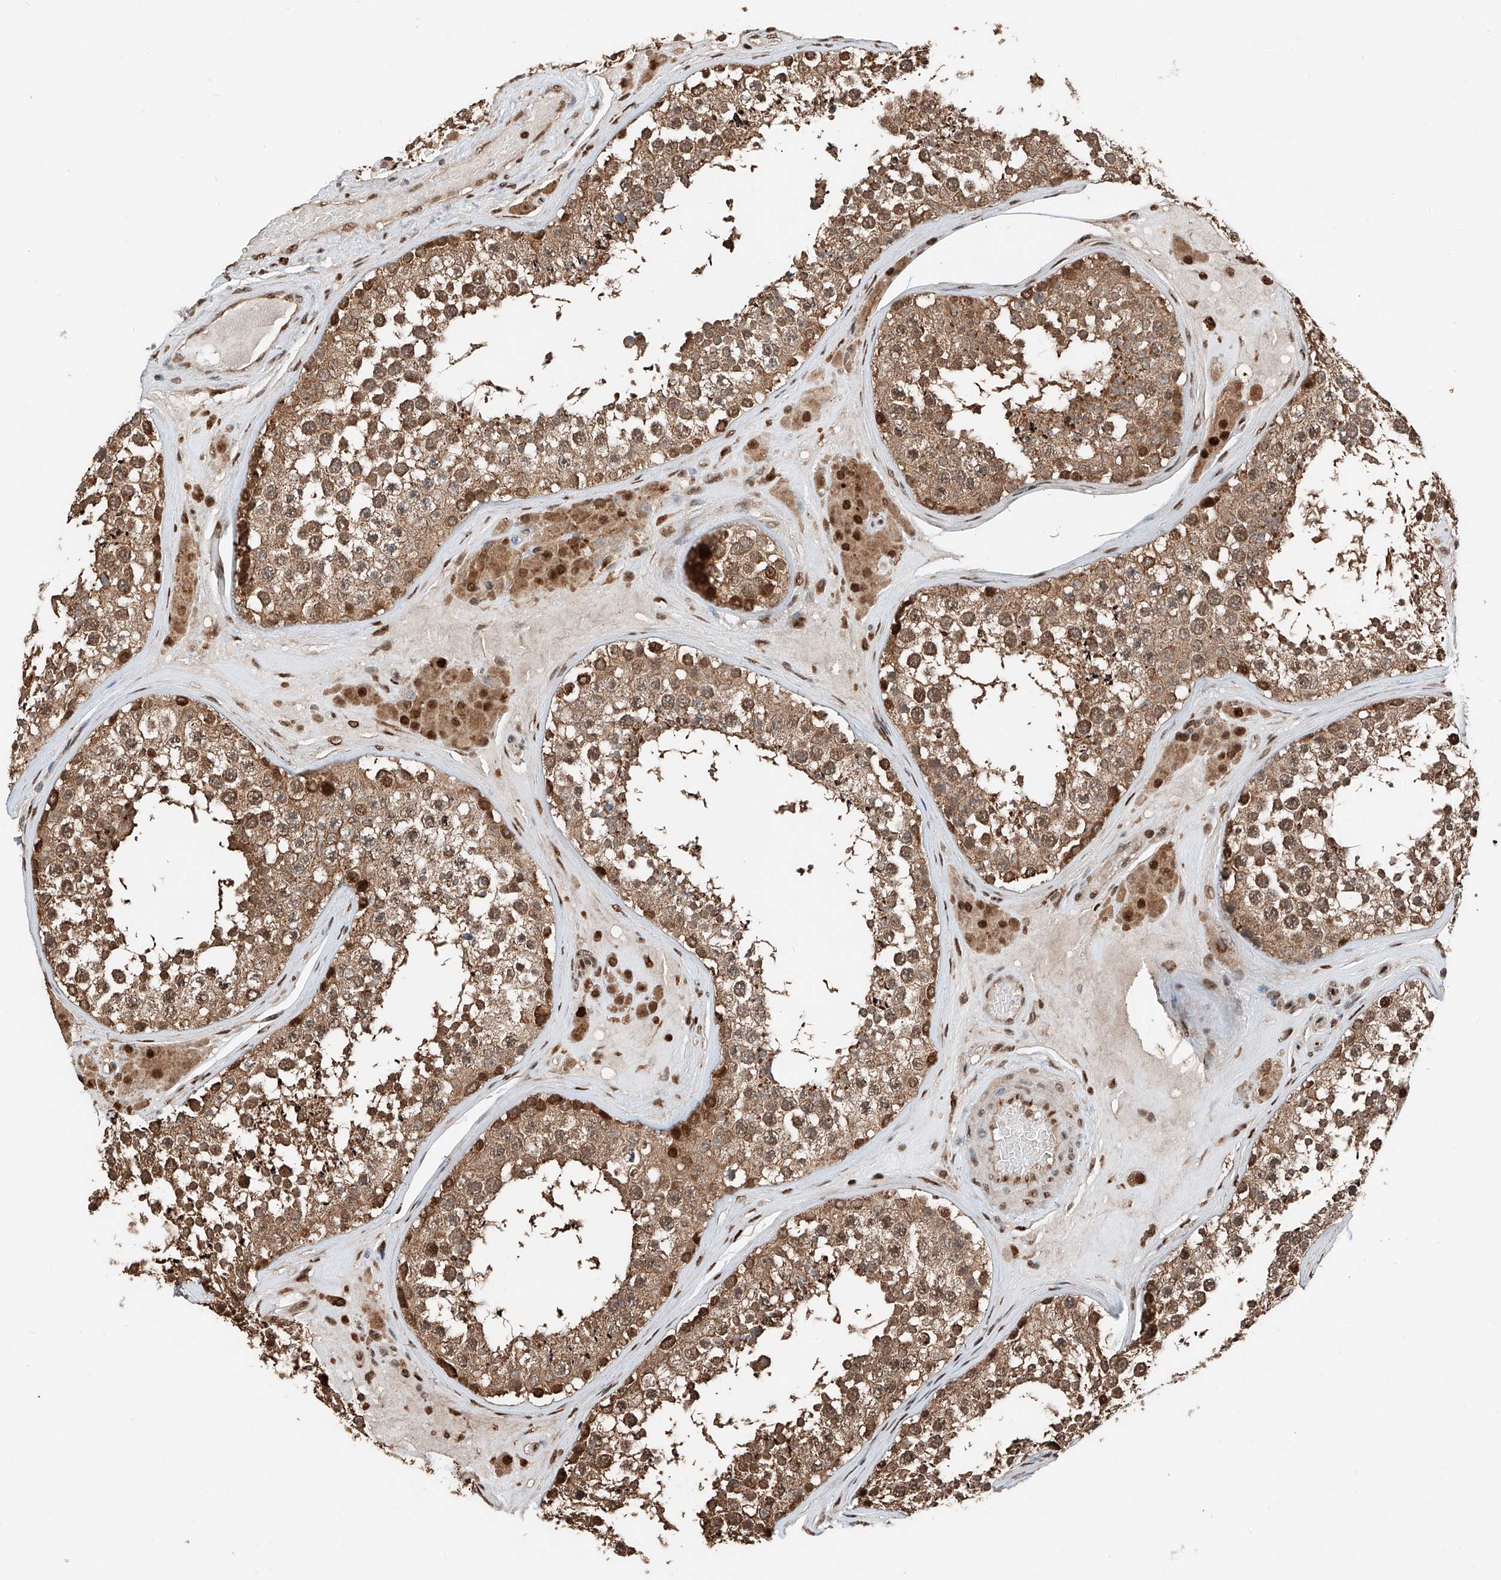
{"staining": {"intensity": "moderate", "quantity": ">75%", "location": "cytoplasmic/membranous,nuclear"}, "tissue": "testis", "cell_type": "Cells in seminiferous ducts", "image_type": "normal", "snomed": [{"axis": "morphology", "description": "Normal tissue, NOS"}, {"axis": "topography", "description": "Testis"}], "caption": "This micrograph exhibits immunohistochemistry staining of benign human testis, with medium moderate cytoplasmic/membranous,nuclear staining in approximately >75% of cells in seminiferous ducts.", "gene": "RMND1", "patient": {"sex": "male", "age": 46}}